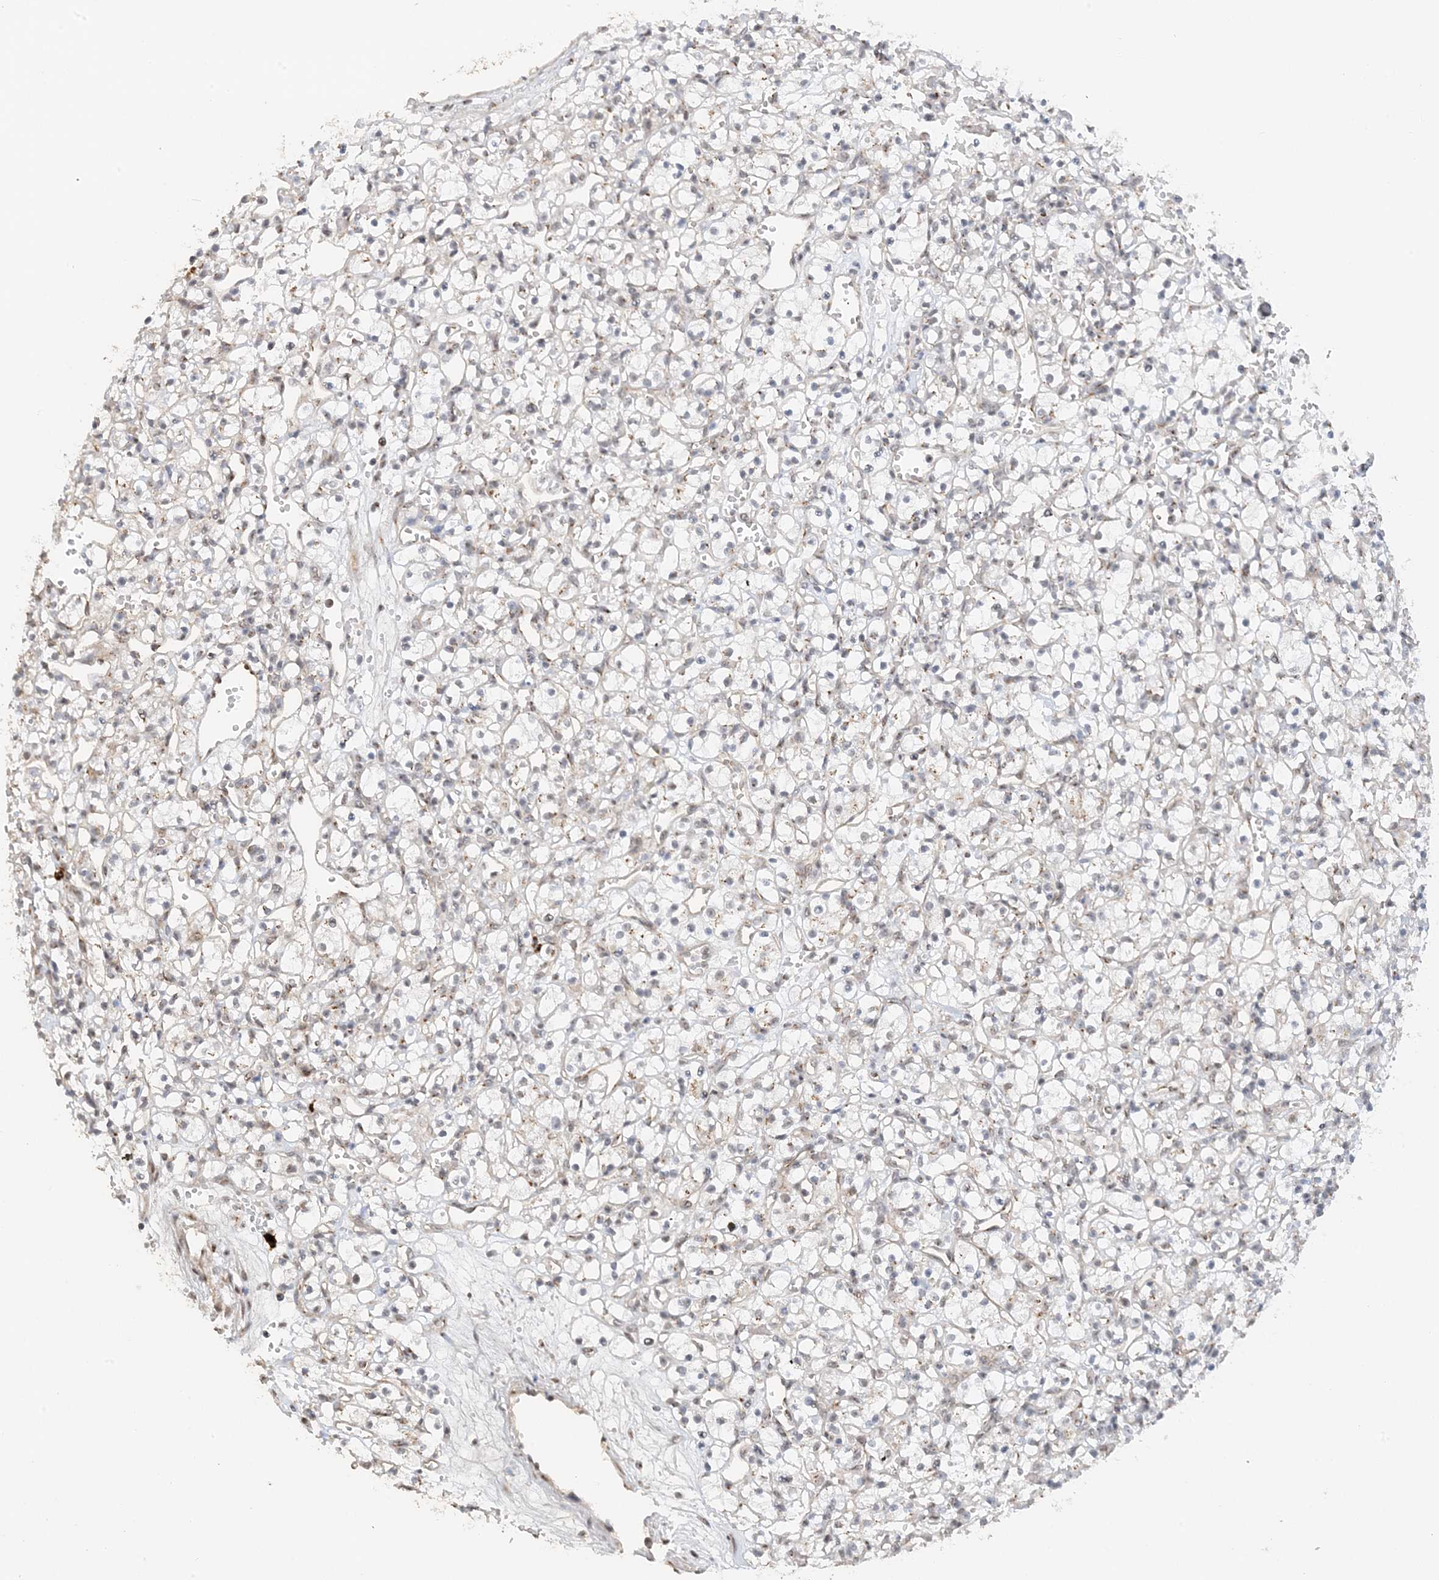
{"staining": {"intensity": "negative", "quantity": "none", "location": "none"}, "tissue": "renal cancer", "cell_type": "Tumor cells", "image_type": "cancer", "snomed": [{"axis": "morphology", "description": "Adenocarcinoma, NOS"}, {"axis": "topography", "description": "Kidney"}], "caption": "This is a photomicrograph of IHC staining of renal cancer, which shows no expression in tumor cells.", "gene": "ZCCHC4", "patient": {"sex": "female", "age": 59}}